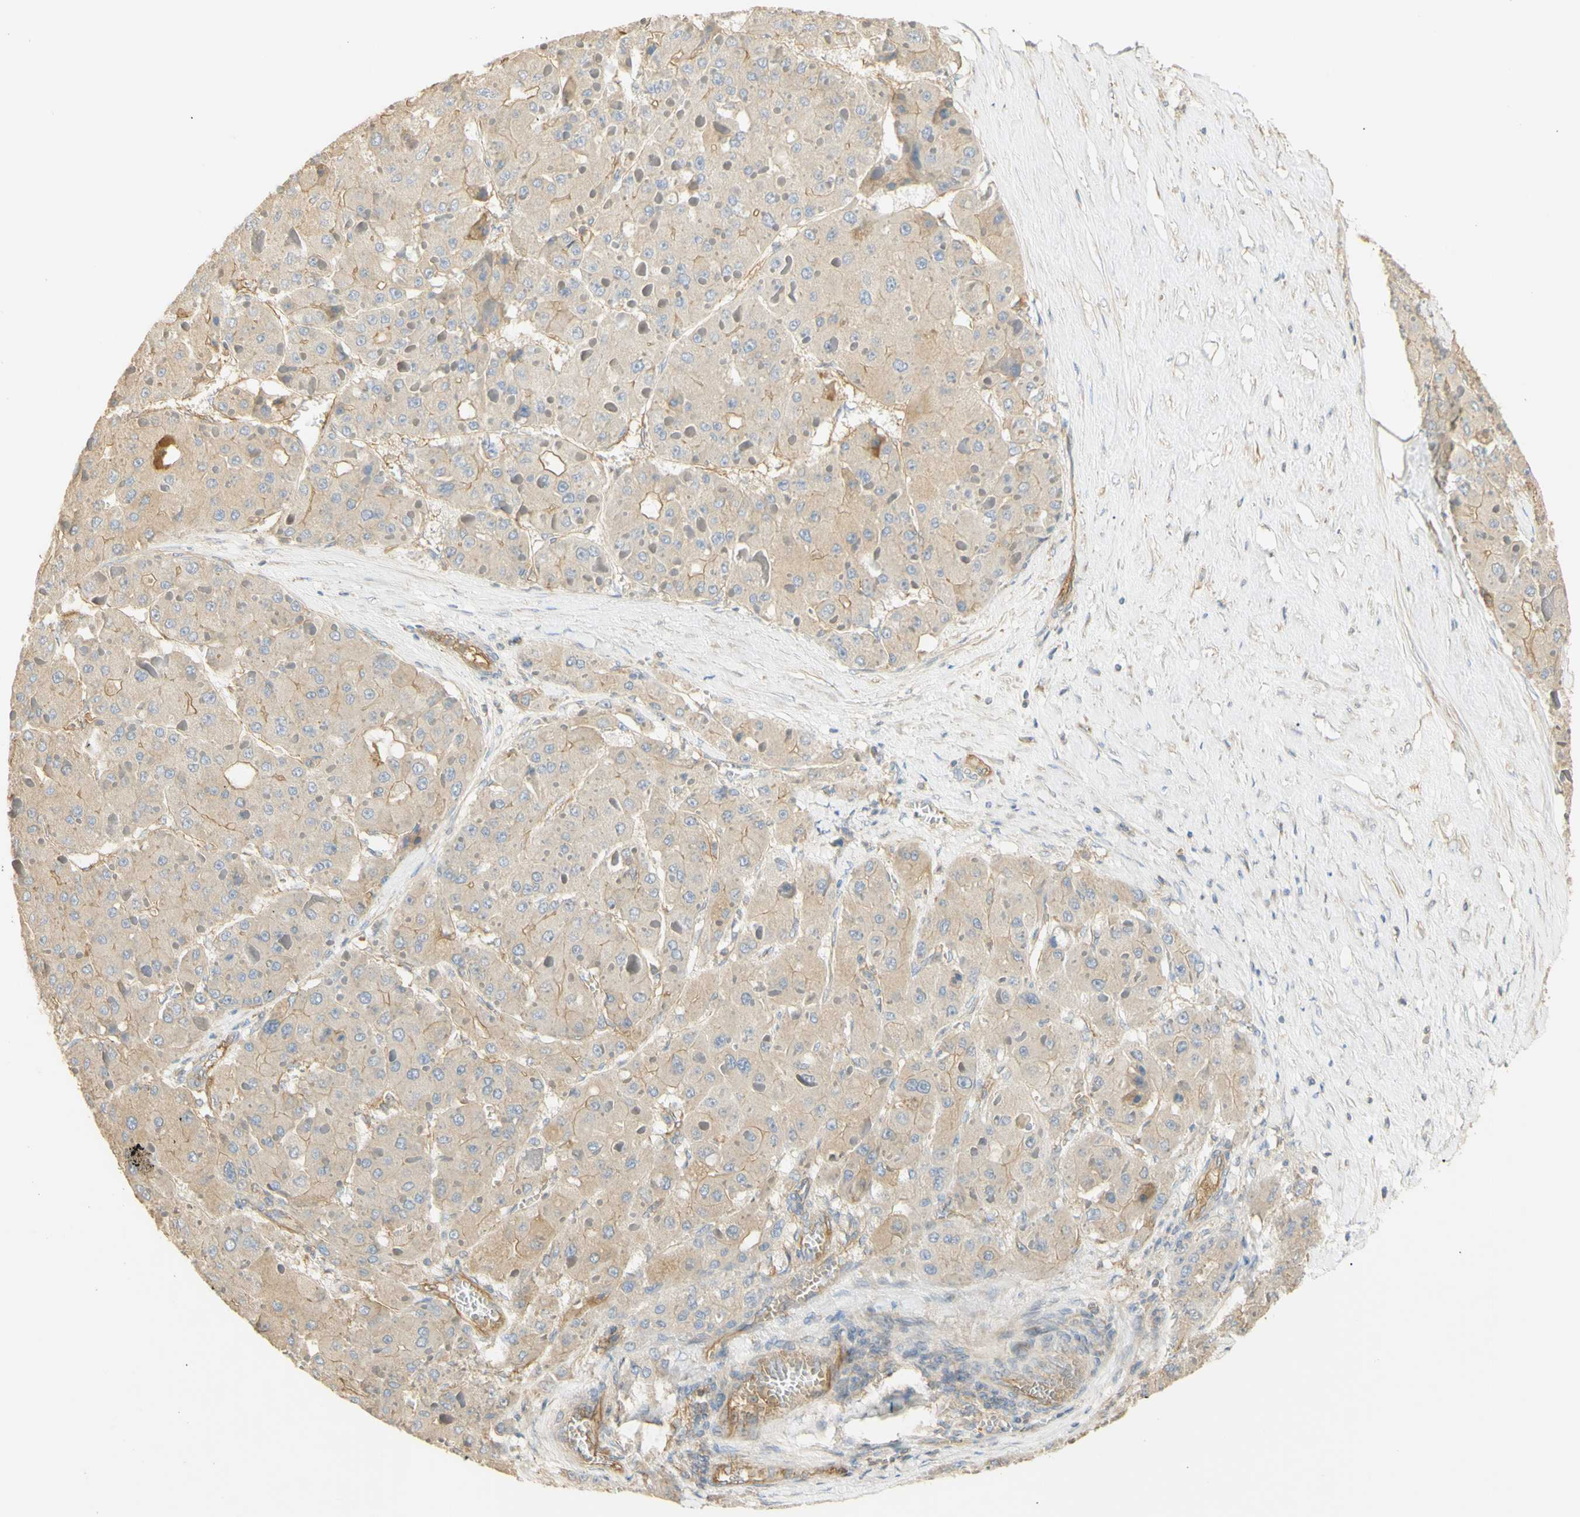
{"staining": {"intensity": "moderate", "quantity": "<25%", "location": "cytoplasmic/membranous"}, "tissue": "liver cancer", "cell_type": "Tumor cells", "image_type": "cancer", "snomed": [{"axis": "morphology", "description": "Carcinoma, Hepatocellular, NOS"}, {"axis": "topography", "description": "Liver"}], "caption": "Liver cancer was stained to show a protein in brown. There is low levels of moderate cytoplasmic/membranous positivity in approximately <25% of tumor cells.", "gene": "KCNE4", "patient": {"sex": "female", "age": 73}}